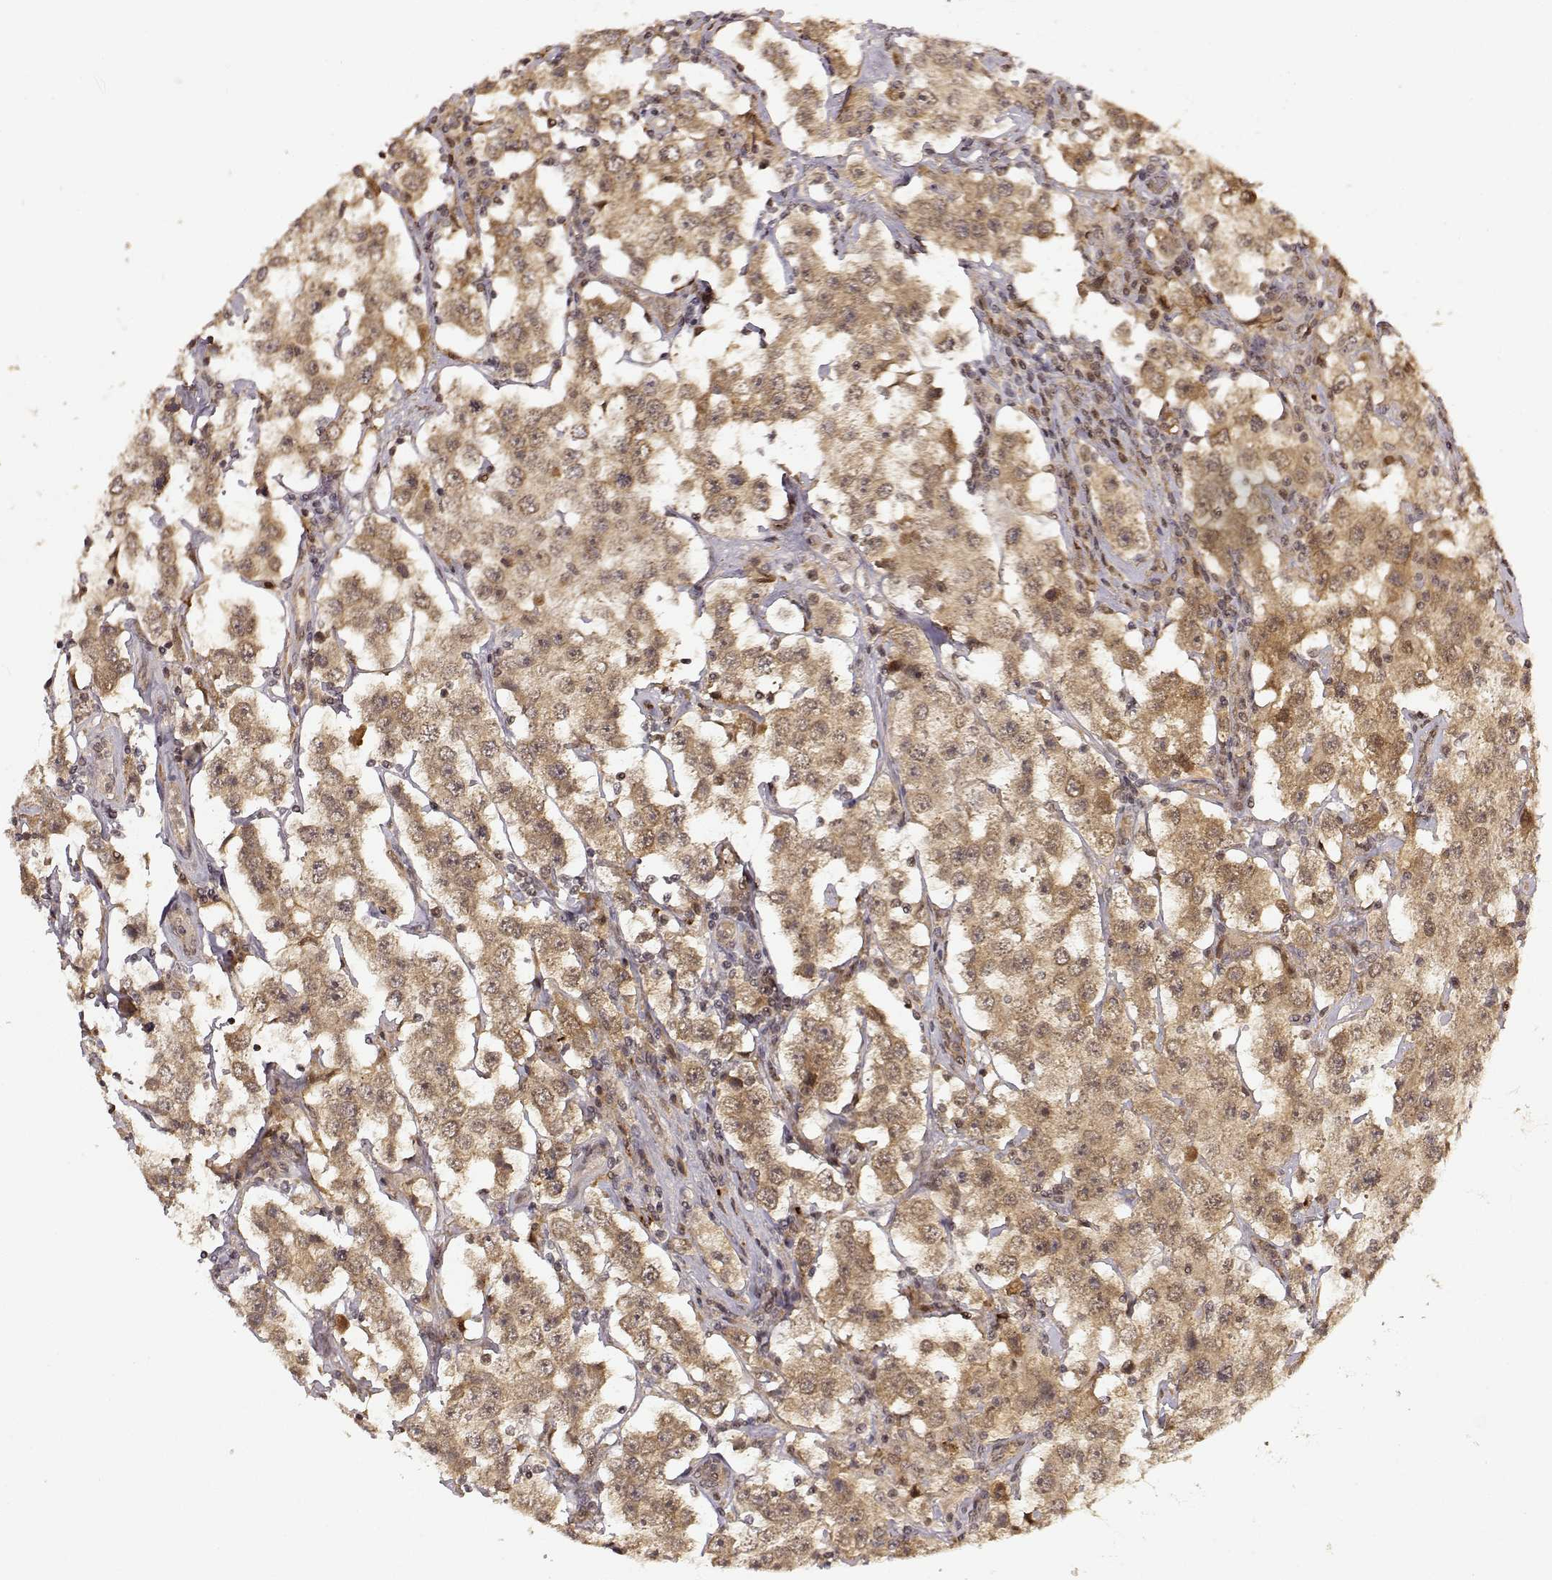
{"staining": {"intensity": "weak", "quantity": ">75%", "location": "cytoplasmic/membranous,nuclear"}, "tissue": "testis cancer", "cell_type": "Tumor cells", "image_type": "cancer", "snomed": [{"axis": "morphology", "description": "Seminoma, NOS"}, {"axis": "topography", "description": "Testis"}], "caption": "The micrograph demonstrates immunohistochemical staining of testis cancer (seminoma). There is weak cytoplasmic/membranous and nuclear staining is appreciated in about >75% of tumor cells.", "gene": "MAEA", "patient": {"sex": "male", "age": 52}}